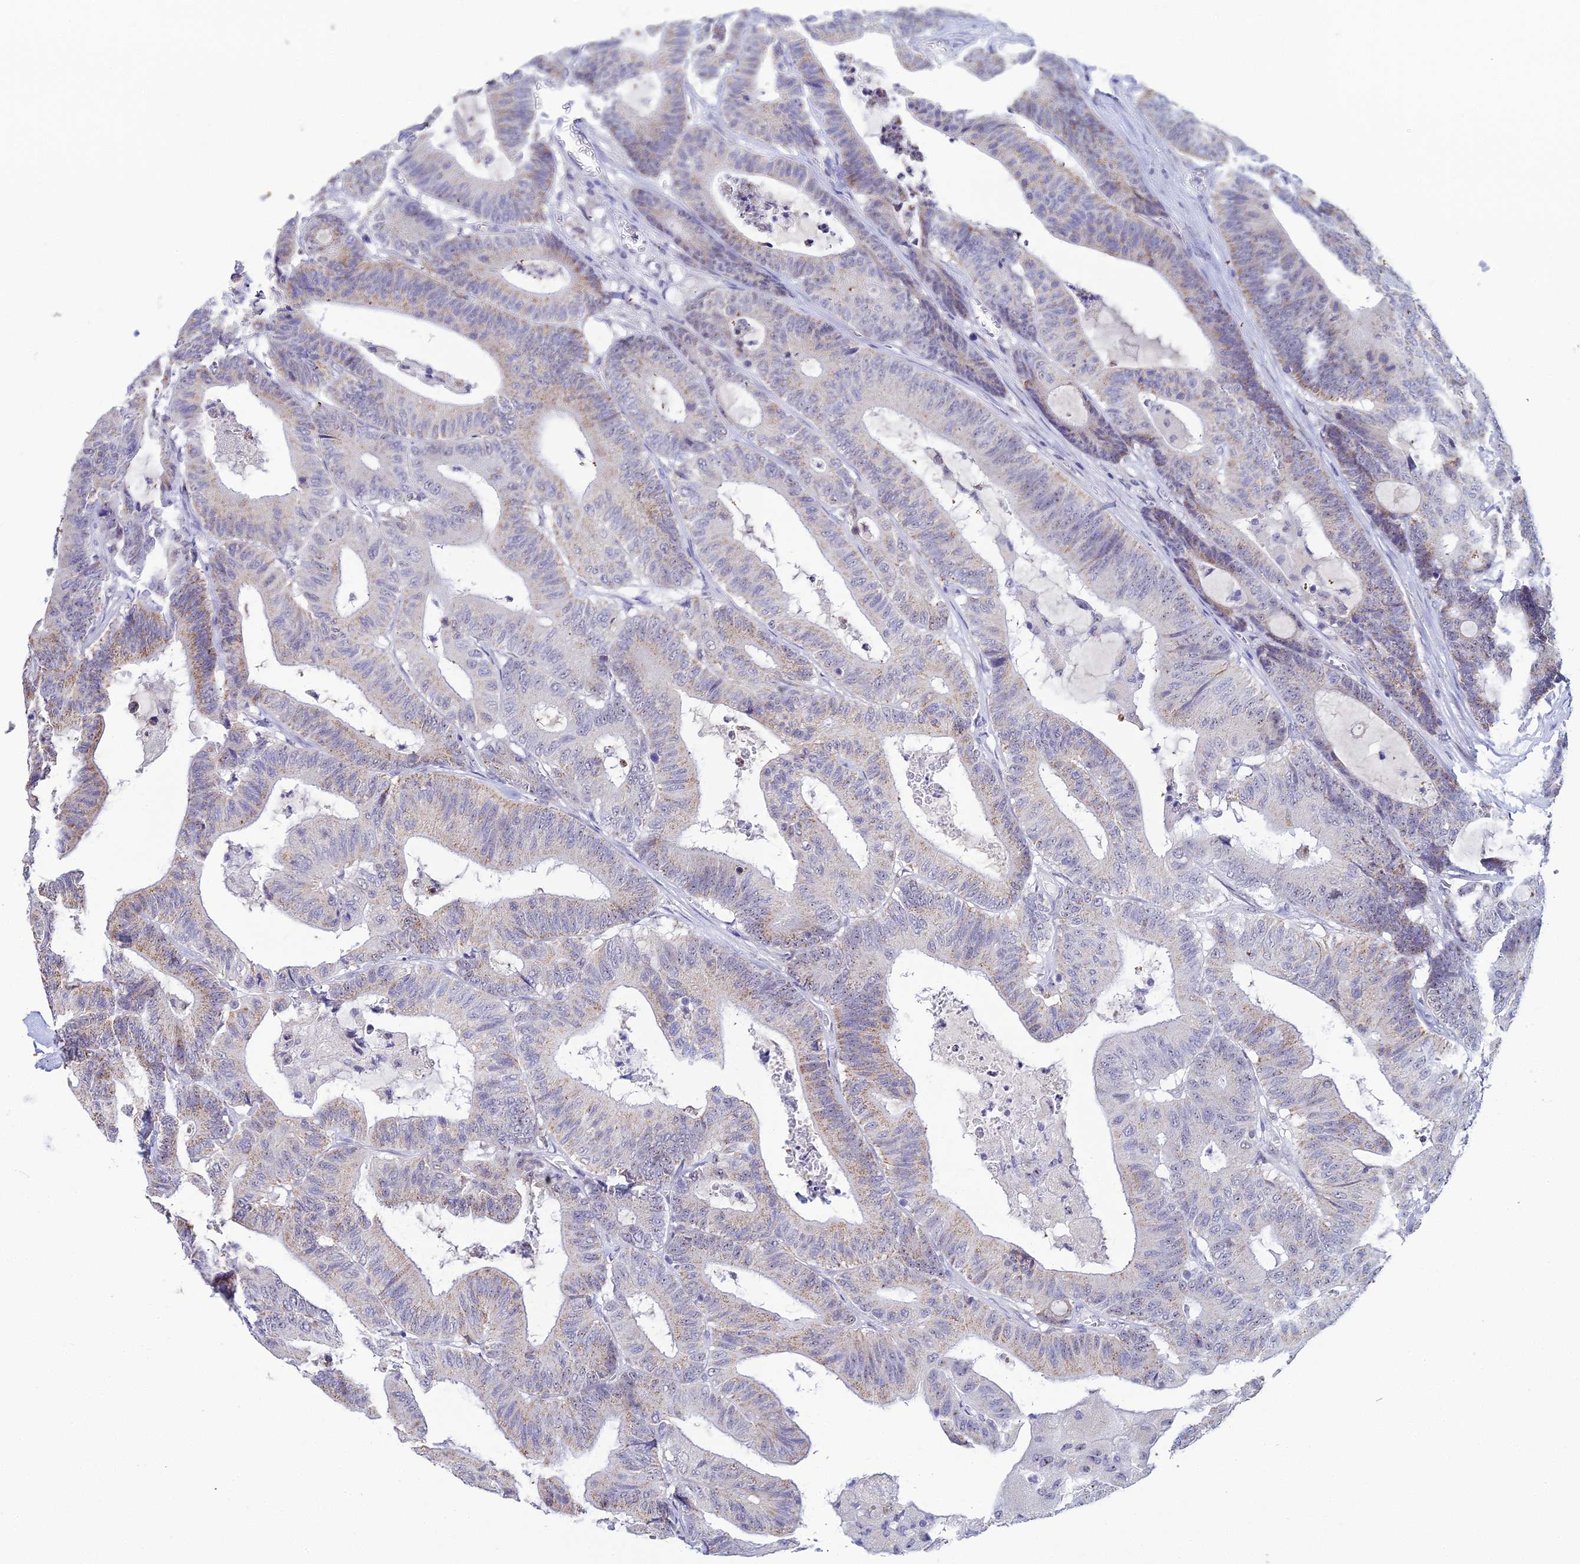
{"staining": {"intensity": "weak", "quantity": "25%-75%", "location": "cytoplasmic/membranous"}, "tissue": "colorectal cancer", "cell_type": "Tumor cells", "image_type": "cancer", "snomed": [{"axis": "morphology", "description": "Adenocarcinoma, NOS"}, {"axis": "topography", "description": "Colon"}], "caption": "The immunohistochemical stain shows weak cytoplasmic/membranous positivity in tumor cells of adenocarcinoma (colorectal) tissue. Using DAB (brown) and hematoxylin (blue) stains, captured at high magnification using brightfield microscopy.", "gene": "PLPP4", "patient": {"sex": "female", "age": 84}}